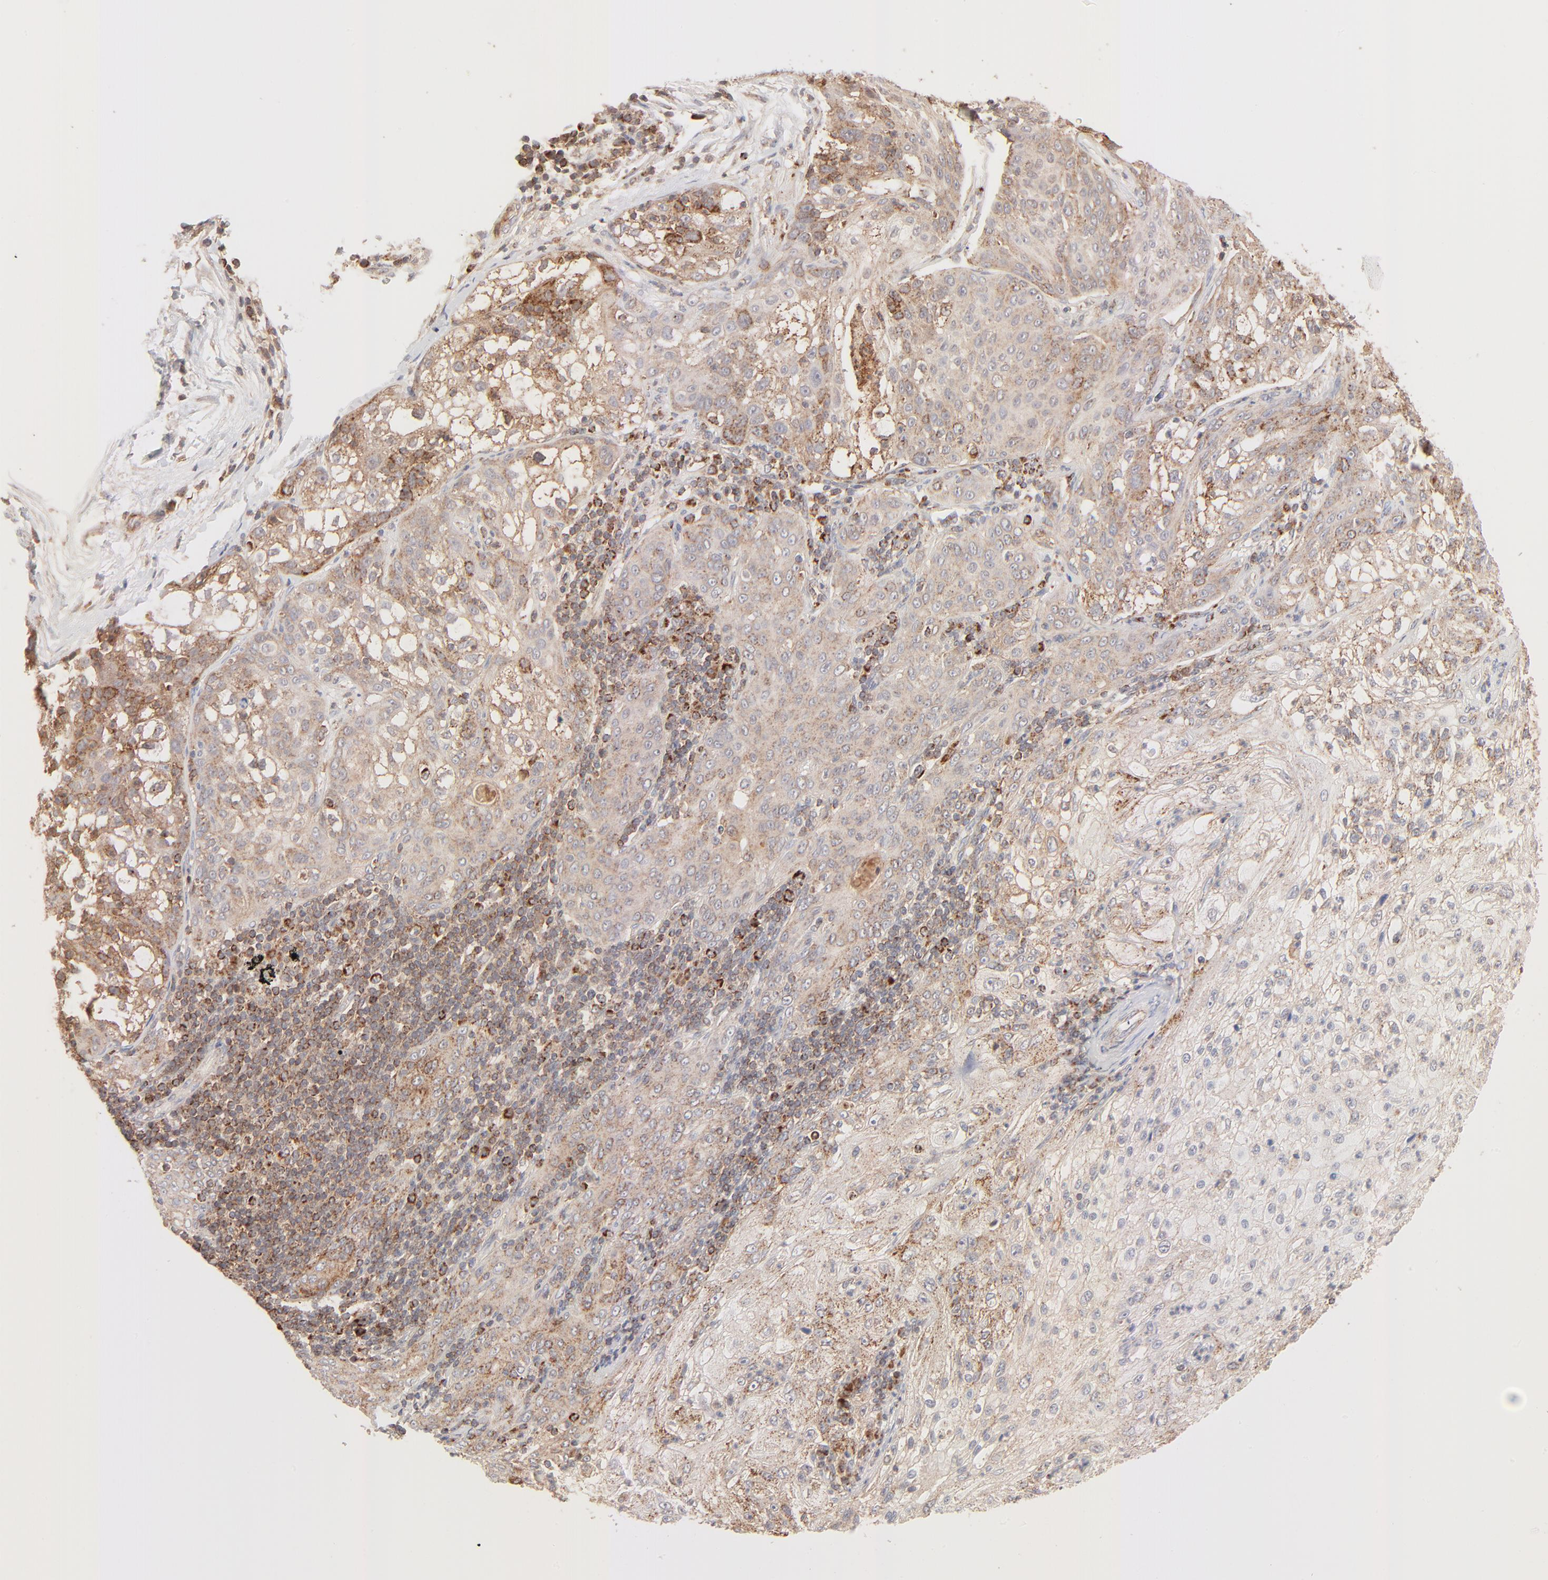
{"staining": {"intensity": "moderate", "quantity": ">75%", "location": "cytoplasmic/membranous"}, "tissue": "lung cancer", "cell_type": "Tumor cells", "image_type": "cancer", "snomed": [{"axis": "morphology", "description": "Inflammation, NOS"}, {"axis": "morphology", "description": "Squamous cell carcinoma, NOS"}, {"axis": "topography", "description": "Lymph node"}, {"axis": "topography", "description": "Soft tissue"}, {"axis": "topography", "description": "Lung"}], "caption": "Moderate cytoplasmic/membranous protein positivity is appreciated in about >75% of tumor cells in lung cancer.", "gene": "CSPG4", "patient": {"sex": "male", "age": 66}}